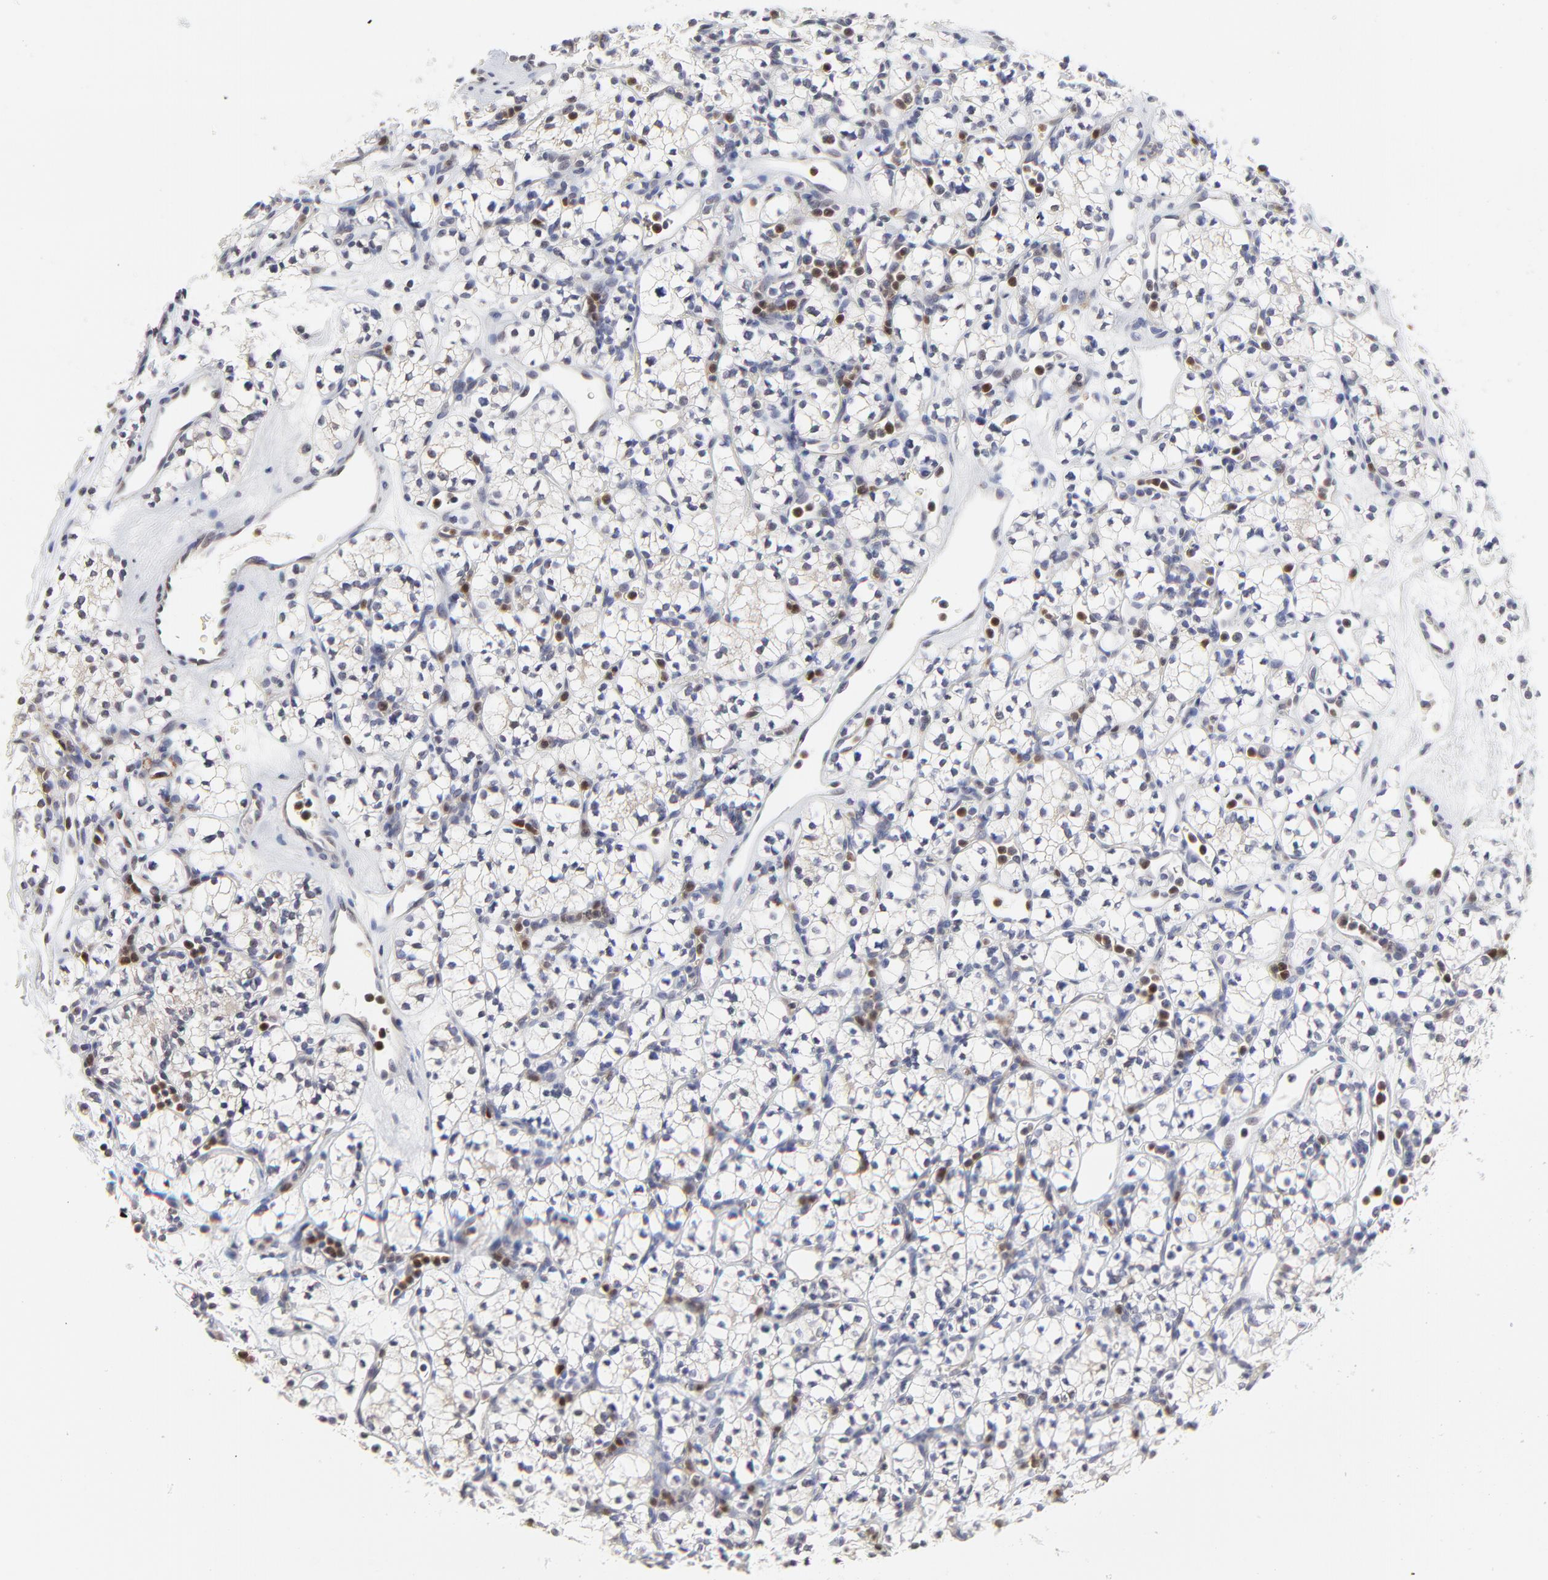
{"staining": {"intensity": "negative", "quantity": "none", "location": "none"}, "tissue": "renal cancer", "cell_type": "Tumor cells", "image_type": "cancer", "snomed": [{"axis": "morphology", "description": "Adenocarcinoma, NOS"}, {"axis": "topography", "description": "Kidney"}], "caption": "Renal cancer stained for a protein using immunohistochemistry (IHC) demonstrates no staining tumor cells.", "gene": "NCAPH", "patient": {"sex": "male", "age": 59}}